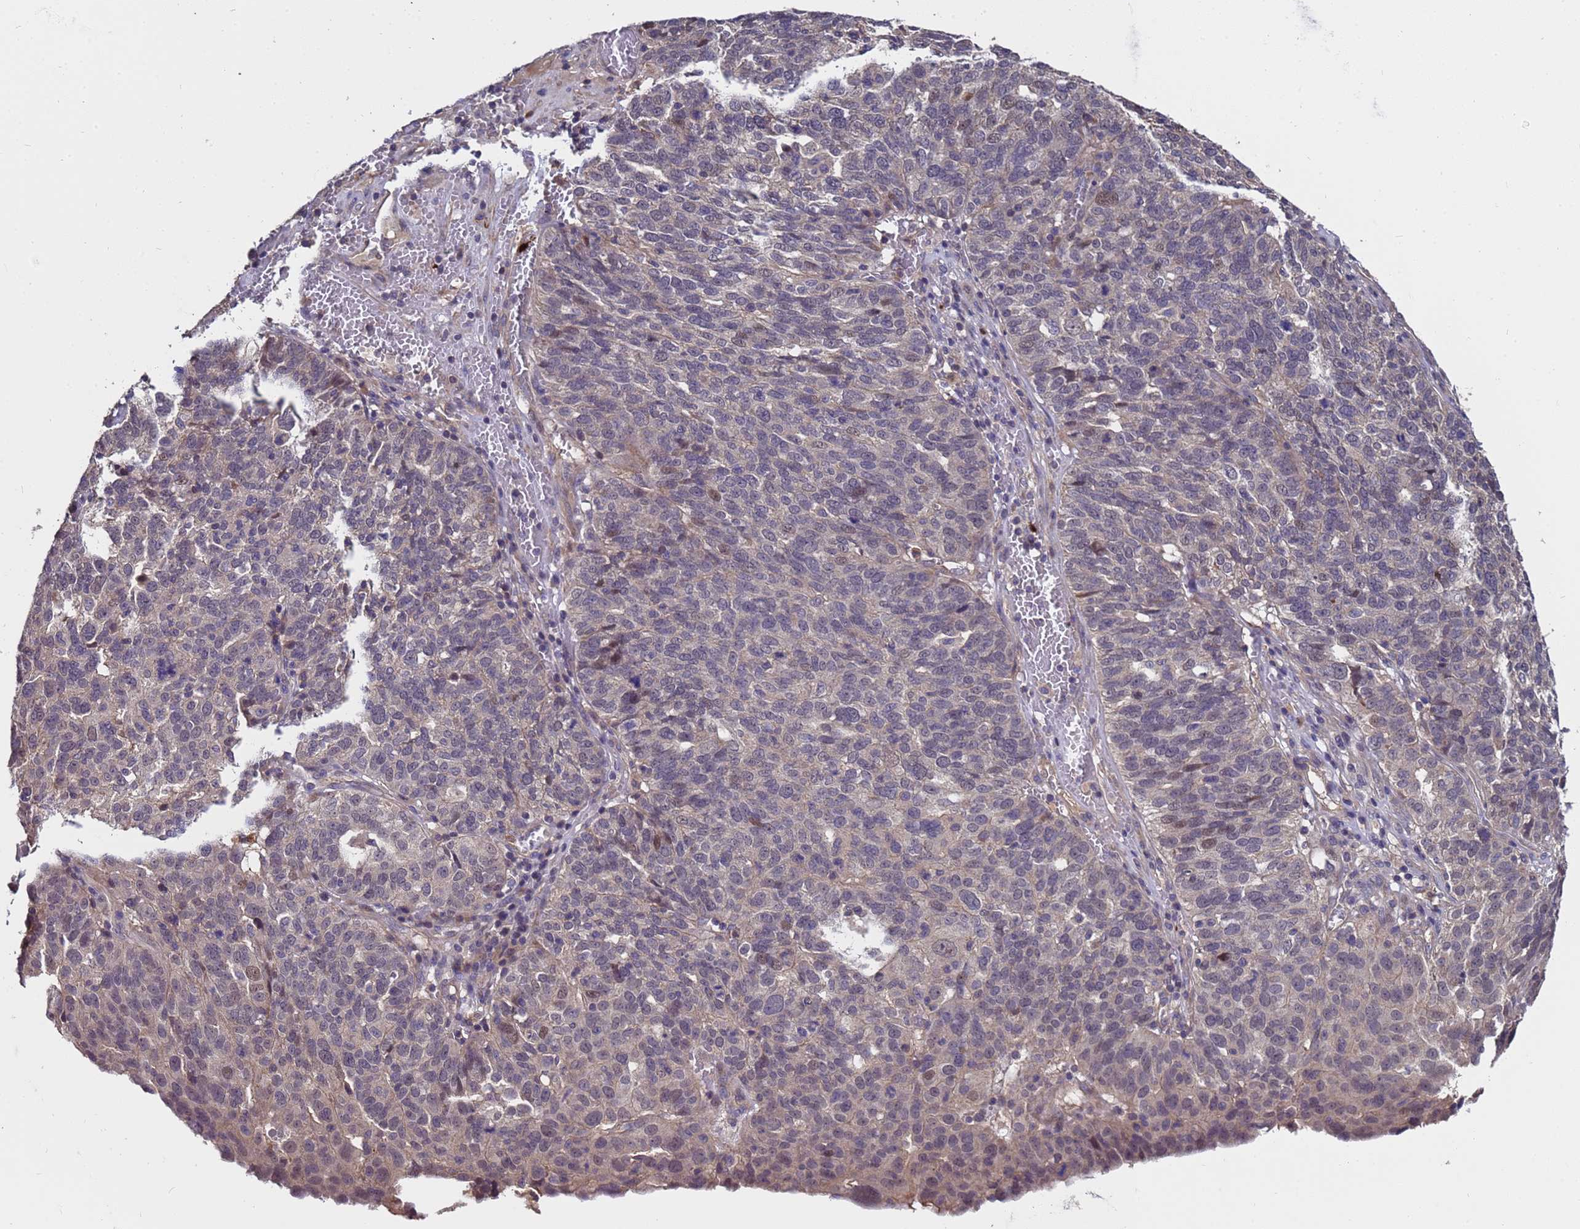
{"staining": {"intensity": "moderate", "quantity": "<25%", "location": "nuclear"}, "tissue": "ovarian cancer", "cell_type": "Tumor cells", "image_type": "cancer", "snomed": [{"axis": "morphology", "description": "Cystadenocarcinoma, serous, NOS"}, {"axis": "topography", "description": "Ovary"}], "caption": "A high-resolution photomicrograph shows immunohistochemistry (IHC) staining of ovarian cancer (serous cystadenocarcinoma), which shows moderate nuclear positivity in about <25% of tumor cells.", "gene": "GSTCD", "patient": {"sex": "female", "age": 59}}